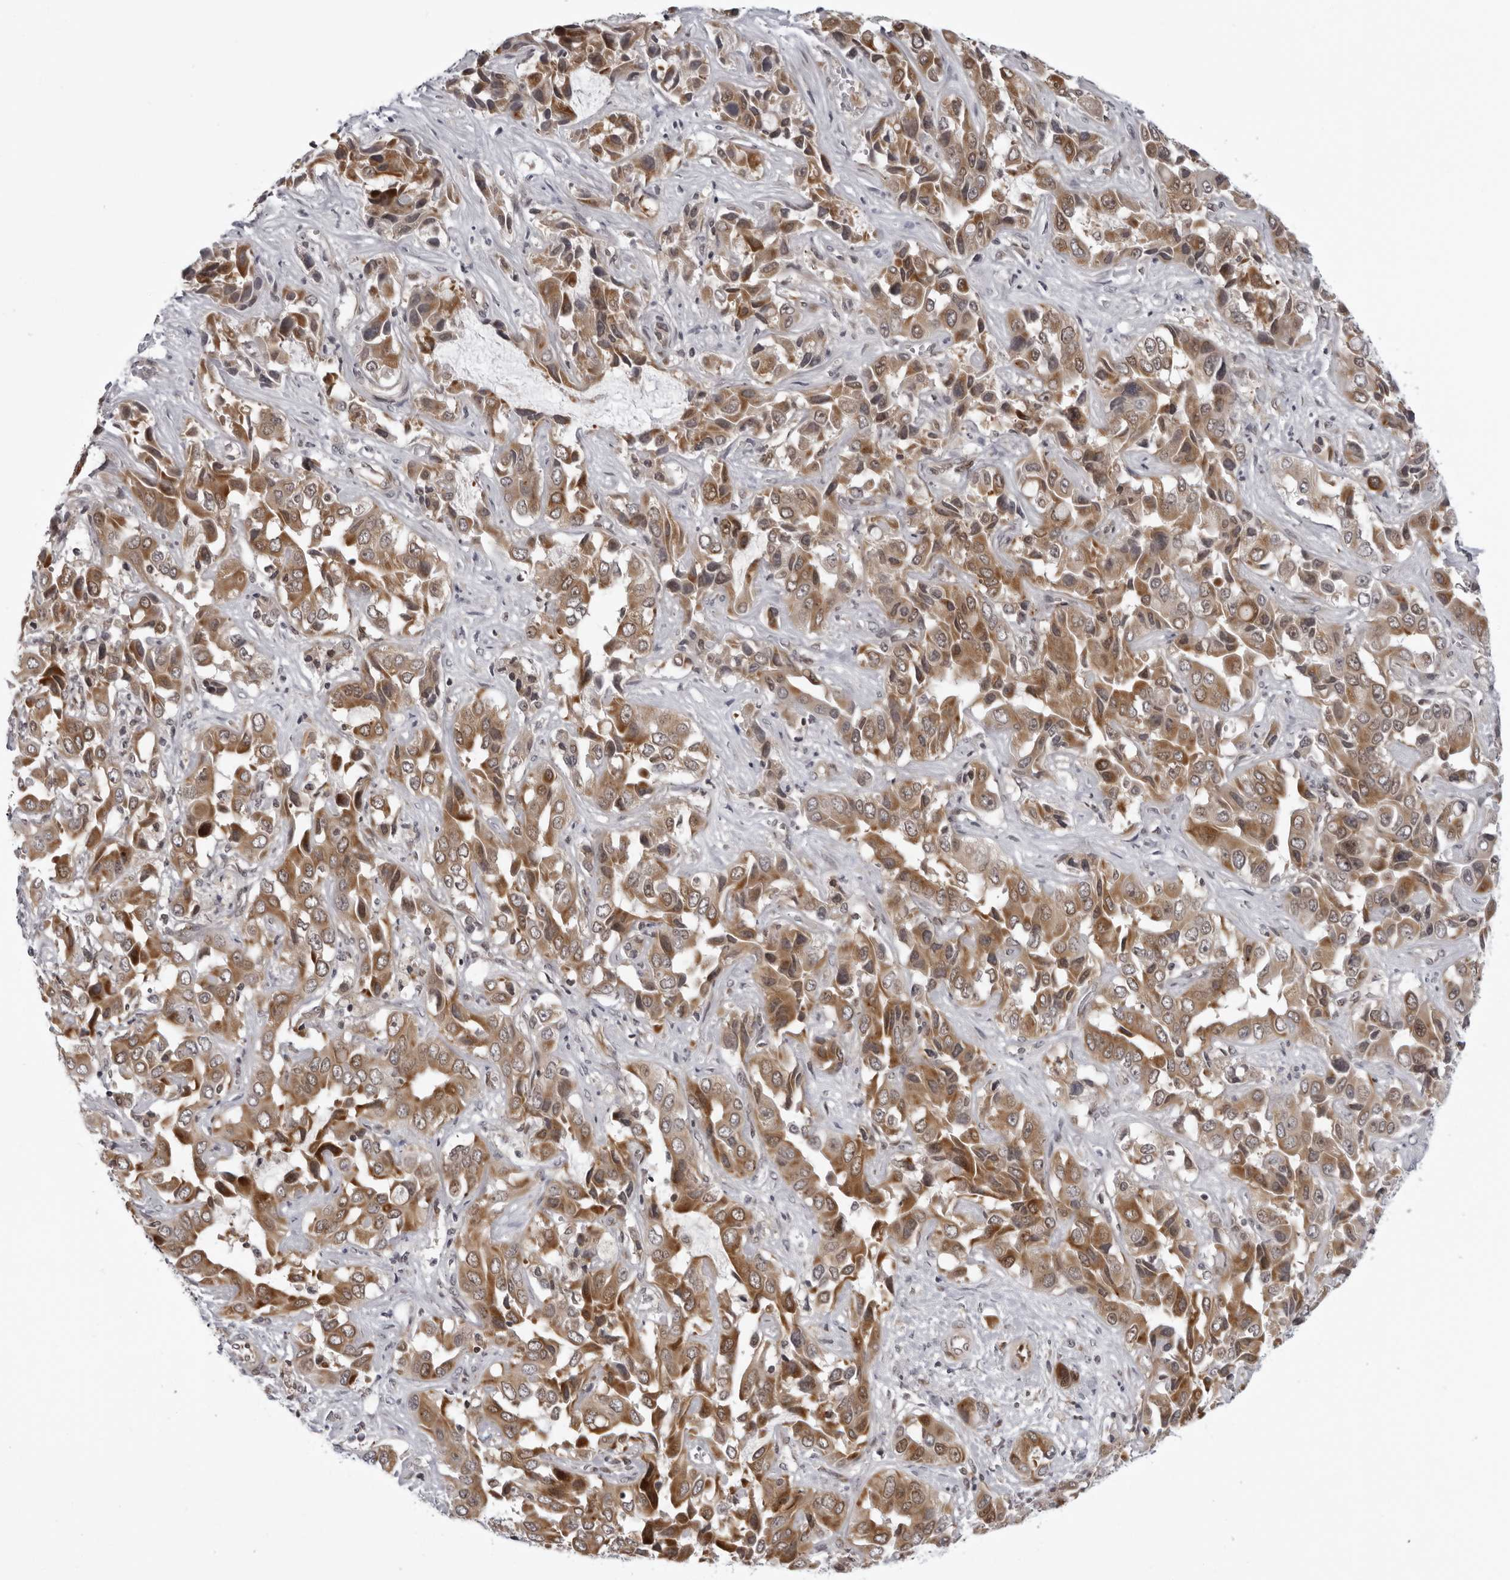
{"staining": {"intensity": "moderate", "quantity": ">75%", "location": "cytoplasmic/membranous"}, "tissue": "liver cancer", "cell_type": "Tumor cells", "image_type": "cancer", "snomed": [{"axis": "morphology", "description": "Cholangiocarcinoma"}, {"axis": "topography", "description": "Liver"}], "caption": "Liver cancer stained with immunohistochemistry reveals moderate cytoplasmic/membranous positivity in approximately >75% of tumor cells. The protein is stained brown, and the nuclei are stained in blue (DAB IHC with brightfield microscopy, high magnification).", "gene": "GCSAML", "patient": {"sex": "female", "age": 52}}